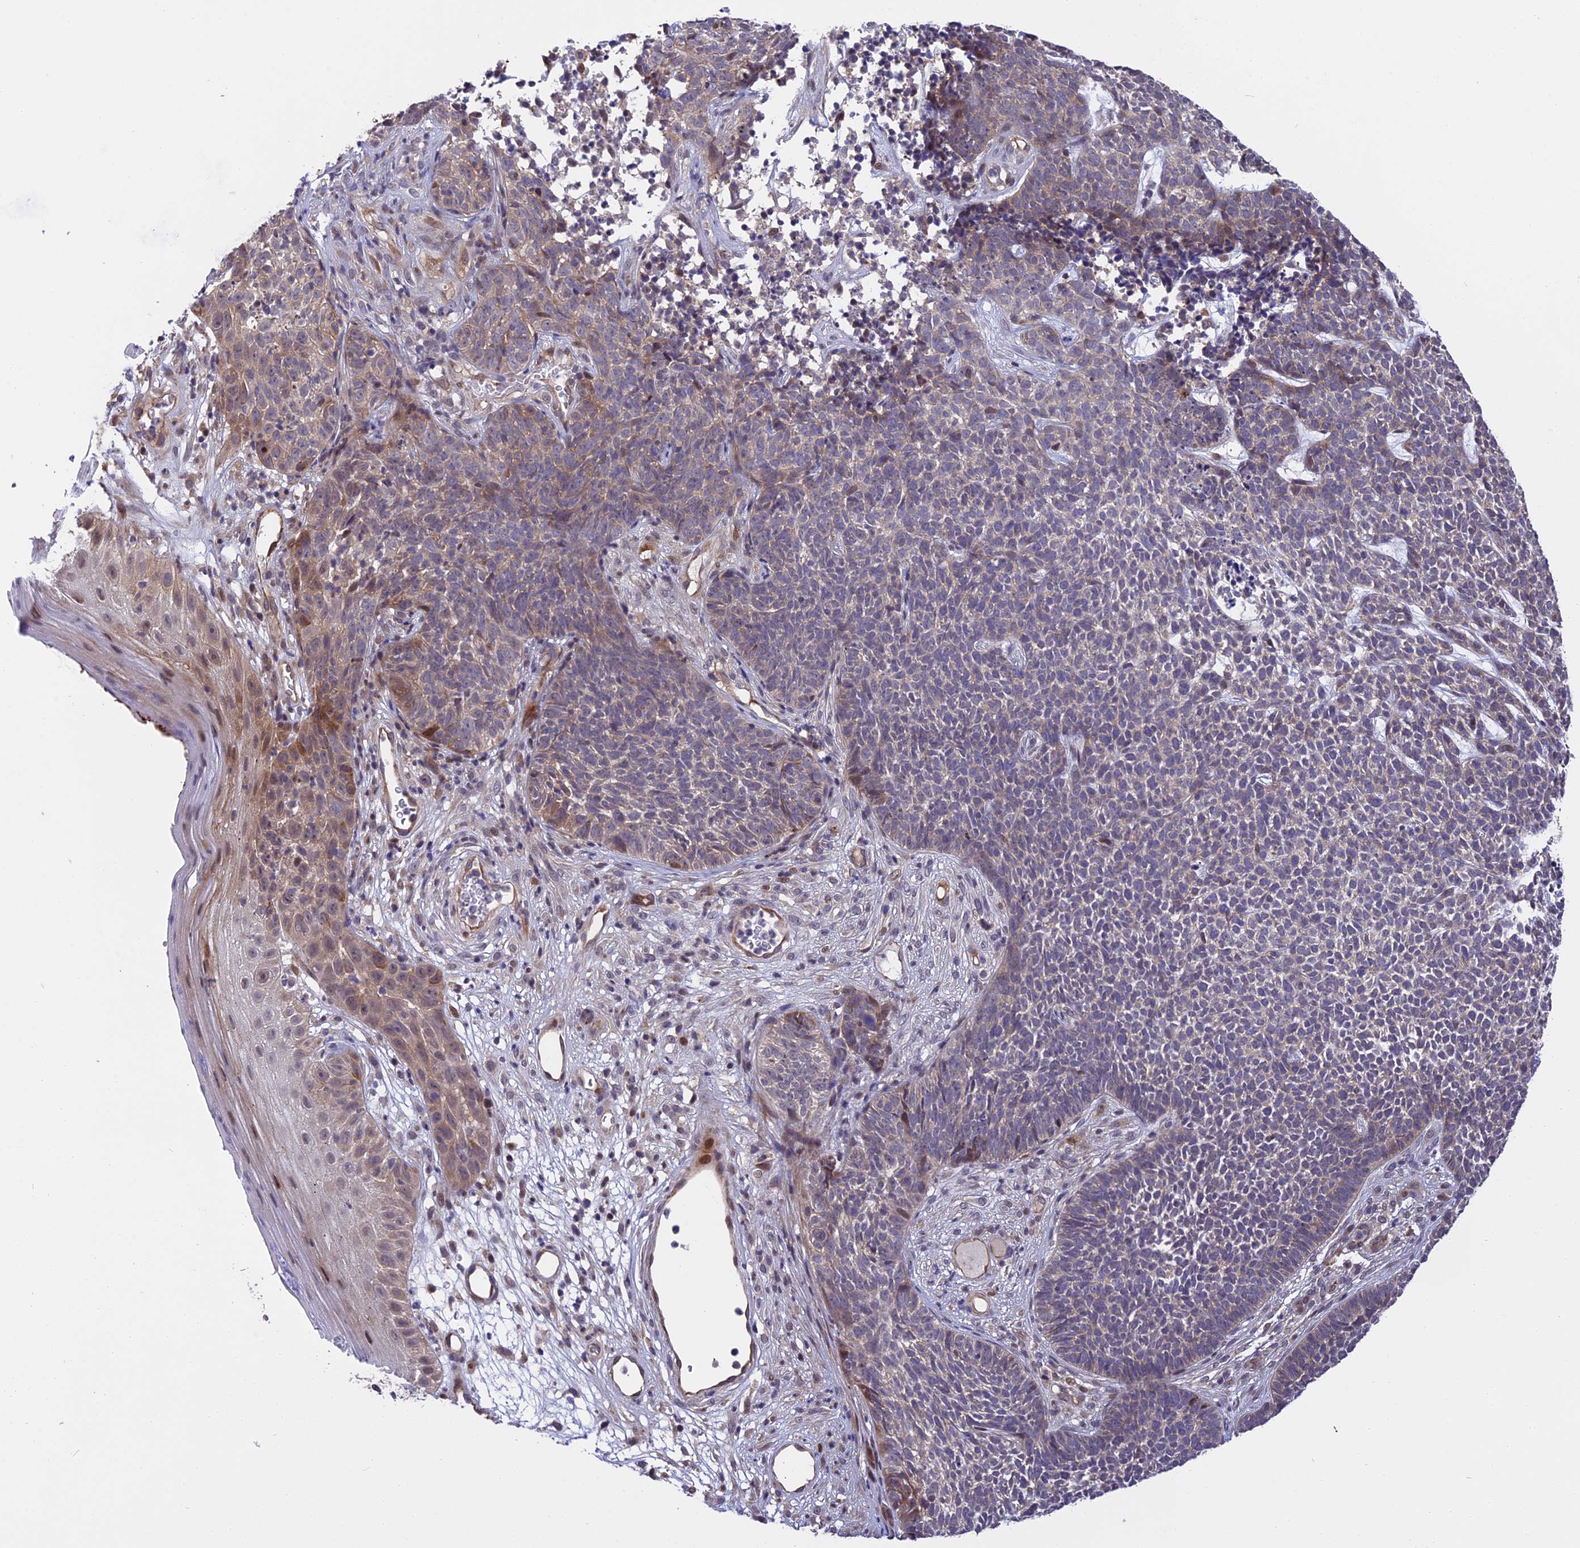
{"staining": {"intensity": "weak", "quantity": "<25%", "location": "cytoplasmic/membranous,nuclear"}, "tissue": "skin cancer", "cell_type": "Tumor cells", "image_type": "cancer", "snomed": [{"axis": "morphology", "description": "Basal cell carcinoma"}, {"axis": "topography", "description": "Skin"}], "caption": "This is a photomicrograph of immunohistochemistry staining of basal cell carcinoma (skin), which shows no staining in tumor cells.", "gene": "MFSD2A", "patient": {"sex": "female", "age": 84}}